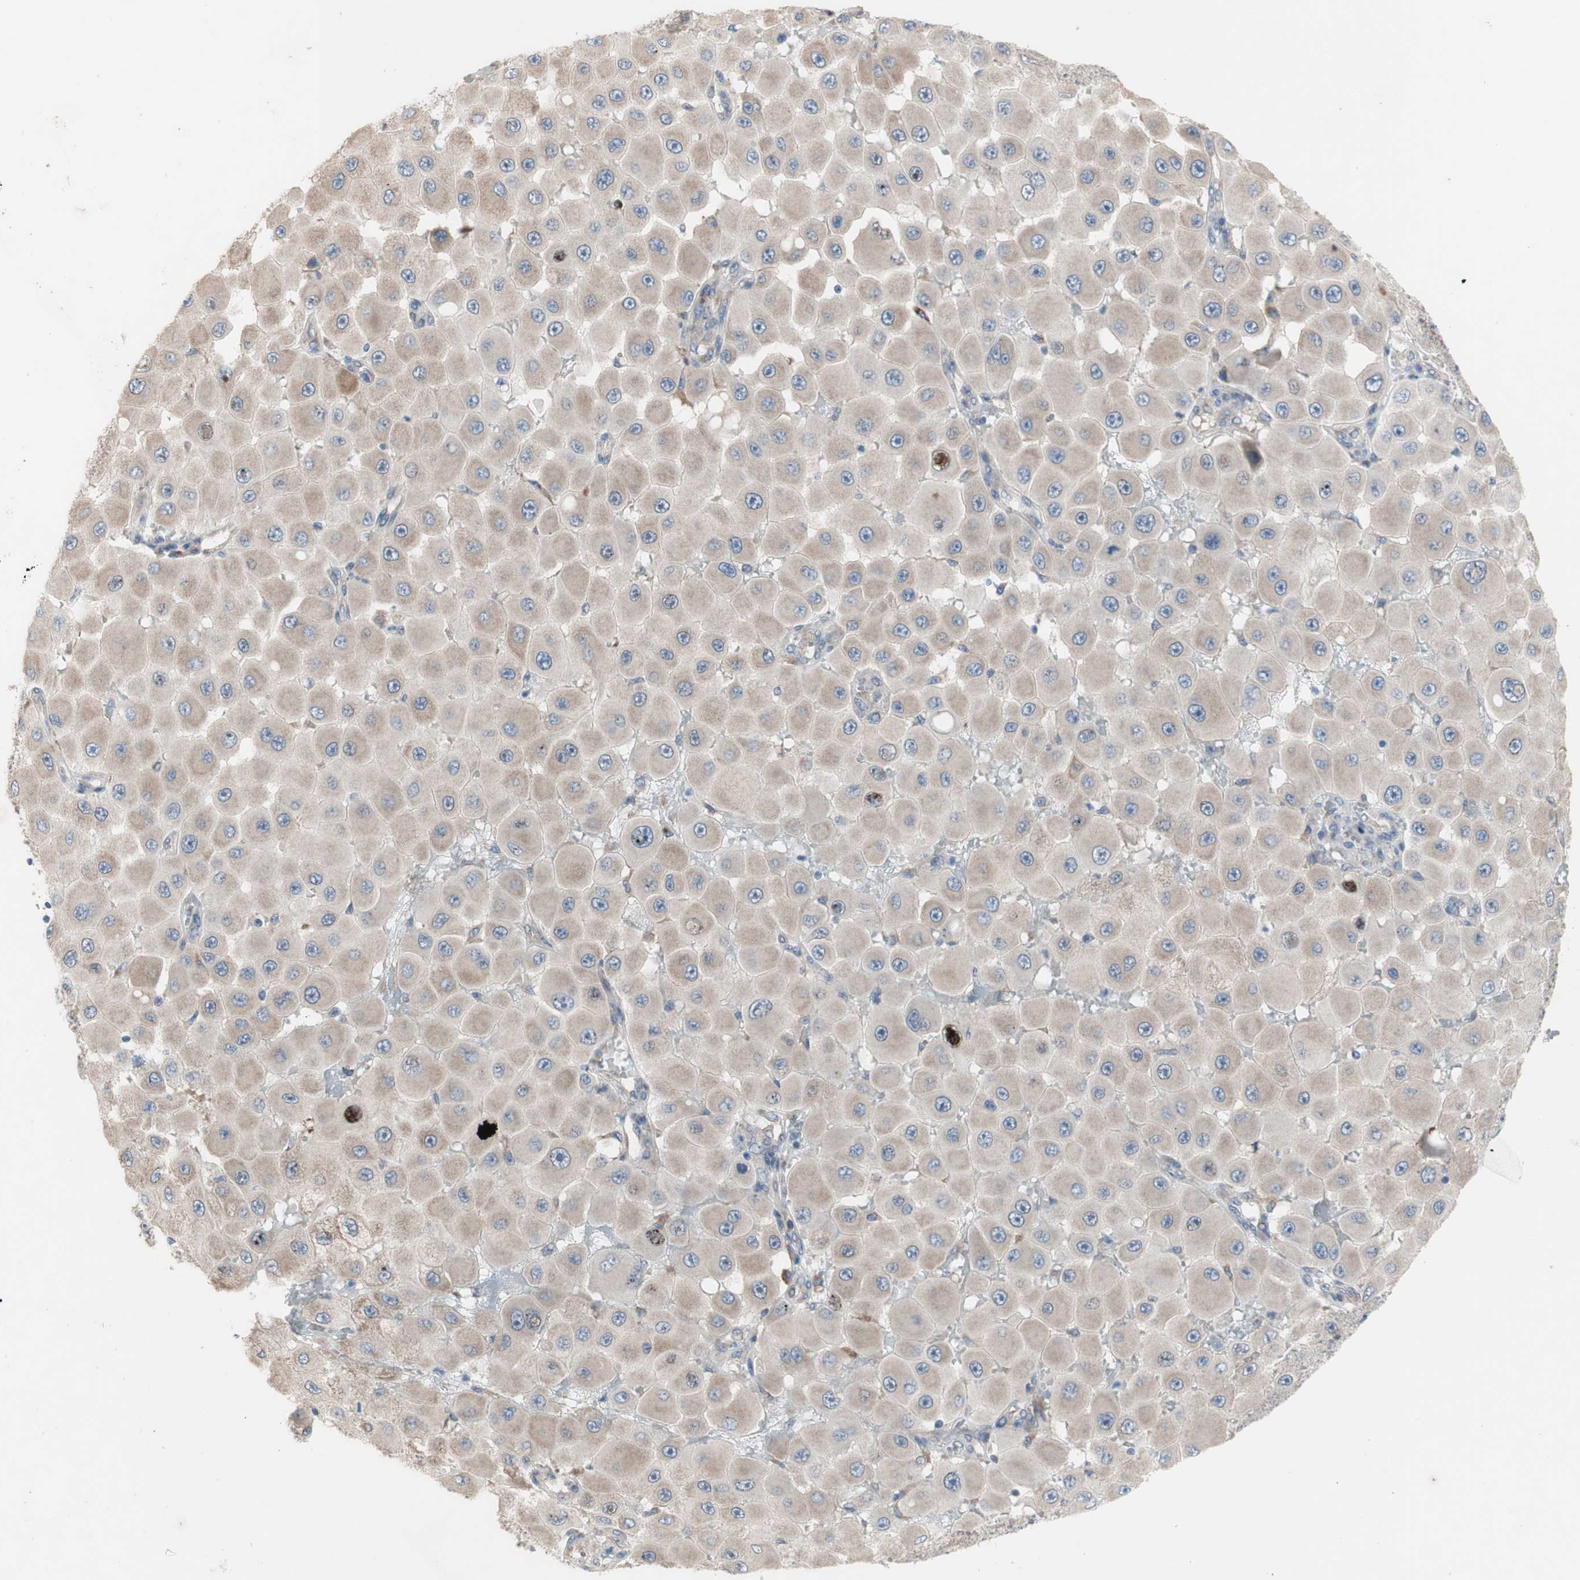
{"staining": {"intensity": "weak", "quantity": "25%-75%", "location": "cytoplasmic/membranous"}, "tissue": "melanoma", "cell_type": "Tumor cells", "image_type": "cancer", "snomed": [{"axis": "morphology", "description": "Malignant melanoma, NOS"}, {"axis": "topography", "description": "Skin"}], "caption": "Brown immunohistochemical staining in human melanoma demonstrates weak cytoplasmic/membranous positivity in approximately 25%-75% of tumor cells.", "gene": "TTC14", "patient": {"sex": "female", "age": 81}}